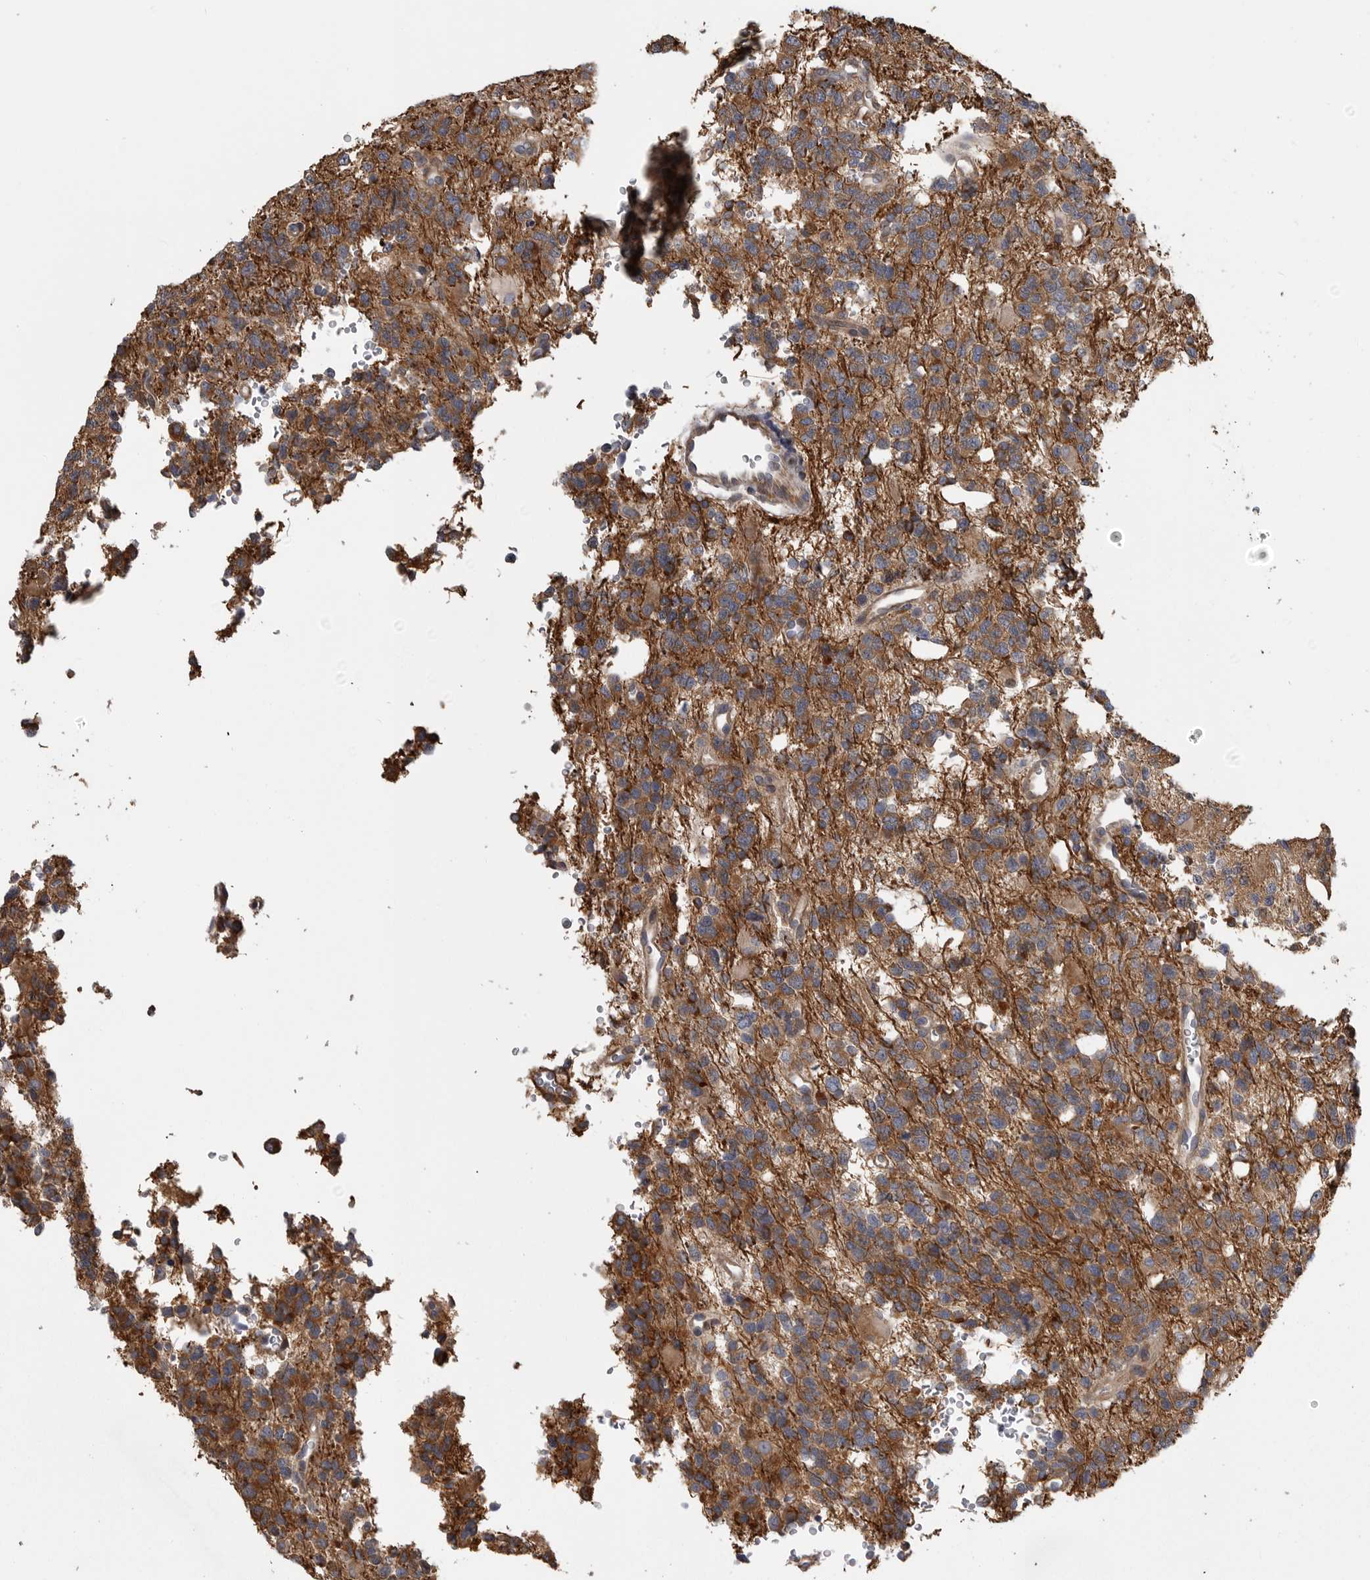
{"staining": {"intensity": "moderate", "quantity": ">75%", "location": "cytoplasmic/membranous"}, "tissue": "glioma", "cell_type": "Tumor cells", "image_type": "cancer", "snomed": [{"axis": "morphology", "description": "Glioma, malignant, High grade"}, {"axis": "topography", "description": "Brain"}], "caption": "Immunohistochemical staining of human malignant high-grade glioma reveals moderate cytoplasmic/membranous protein expression in approximately >75% of tumor cells.", "gene": "ZNRF1", "patient": {"sex": "female", "age": 62}}